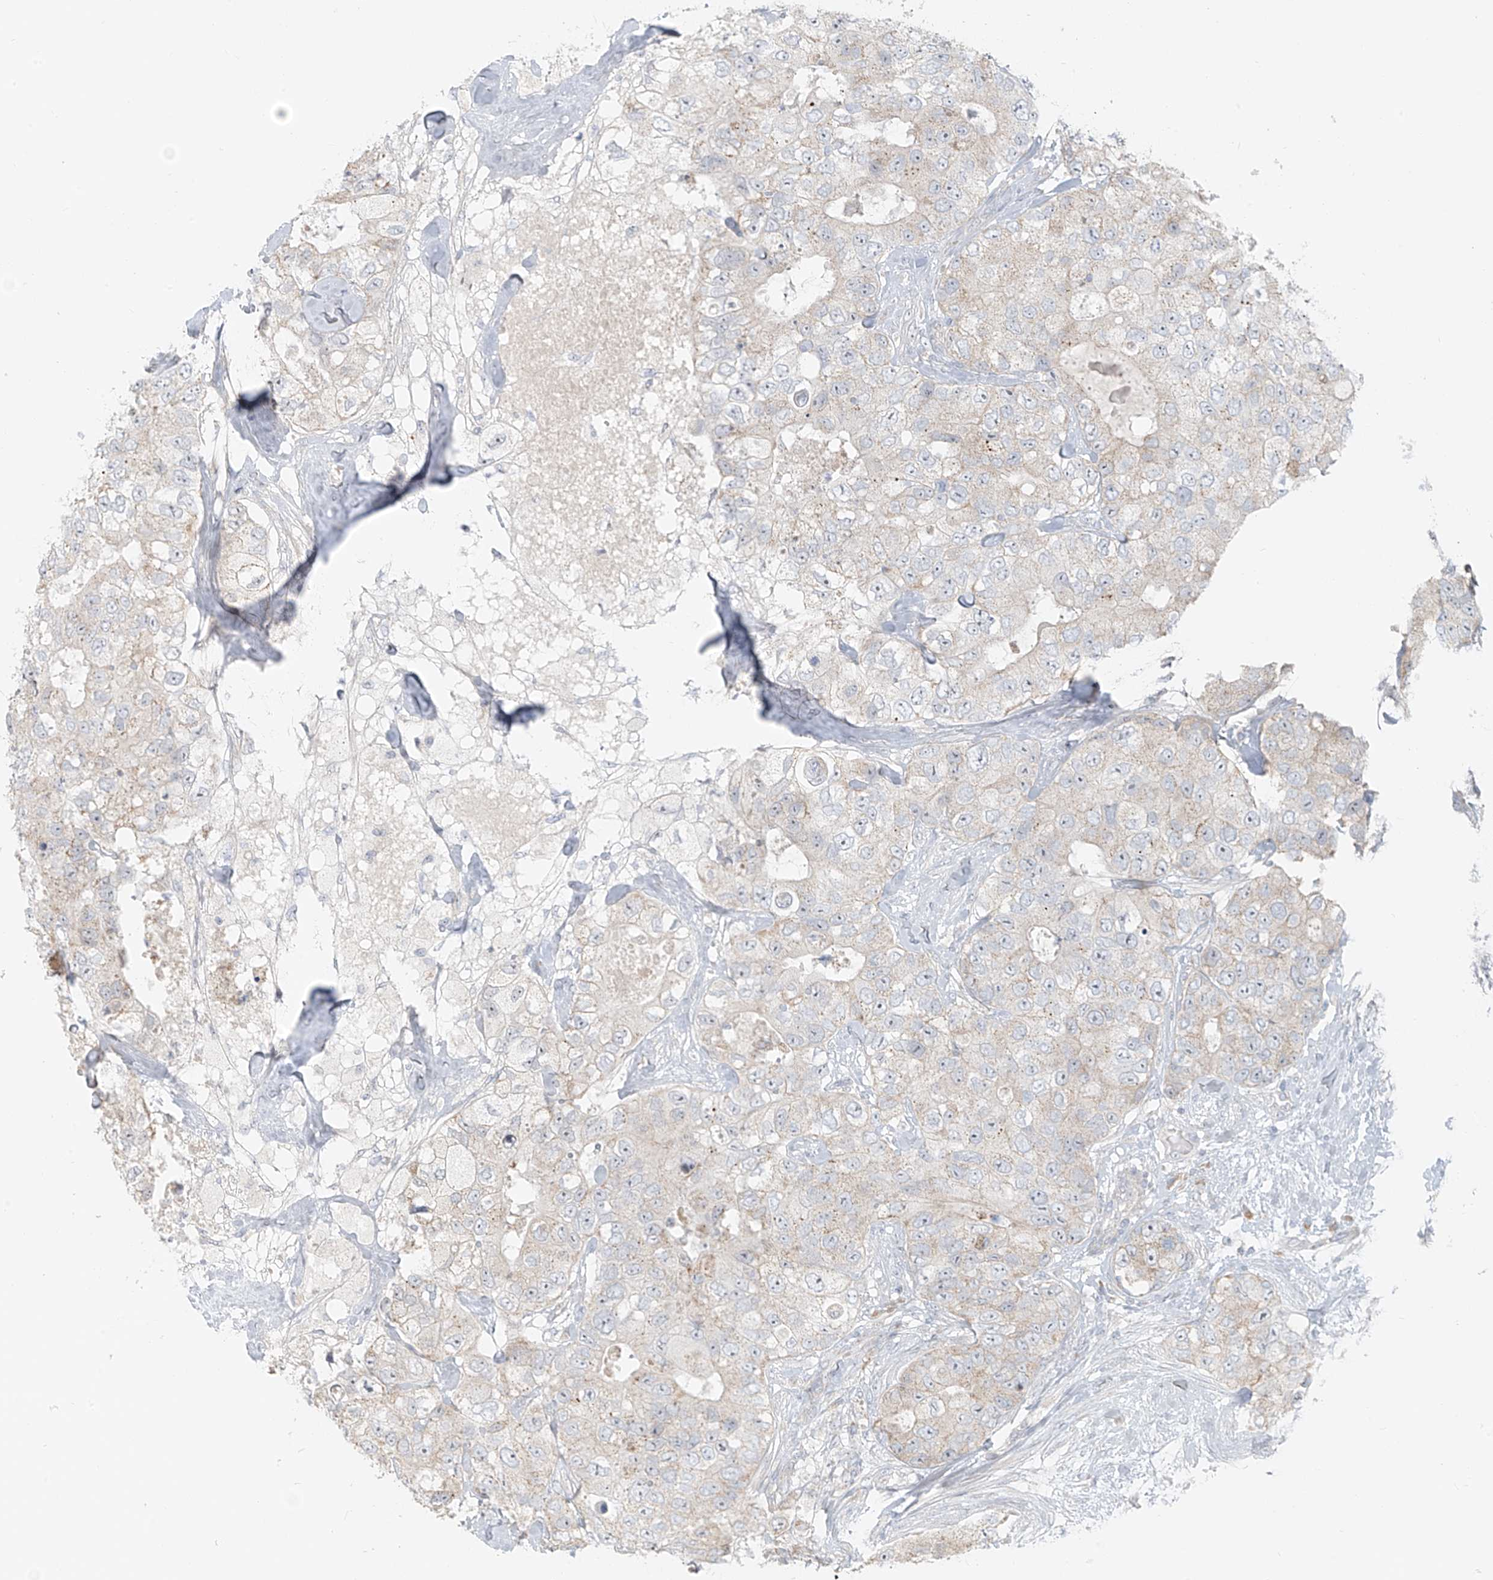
{"staining": {"intensity": "weak", "quantity": "<25%", "location": "cytoplasmic/membranous"}, "tissue": "breast cancer", "cell_type": "Tumor cells", "image_type": "cancer", "snomed": [{"axis": "morphology", "description": "Duct carcinoma"}, {"axis": "topography", "description": "Breast"}], "caption": "Infiltrating ductal carcinoma (breast) was stained to show a protein in brown. There is no significant expression in tumor cells. (Brightfield microscopy of DAB immunohistochemistry (IHC) at high magnification).", "gene": "UST", "patient": {"sex": "female", "age": 62}}